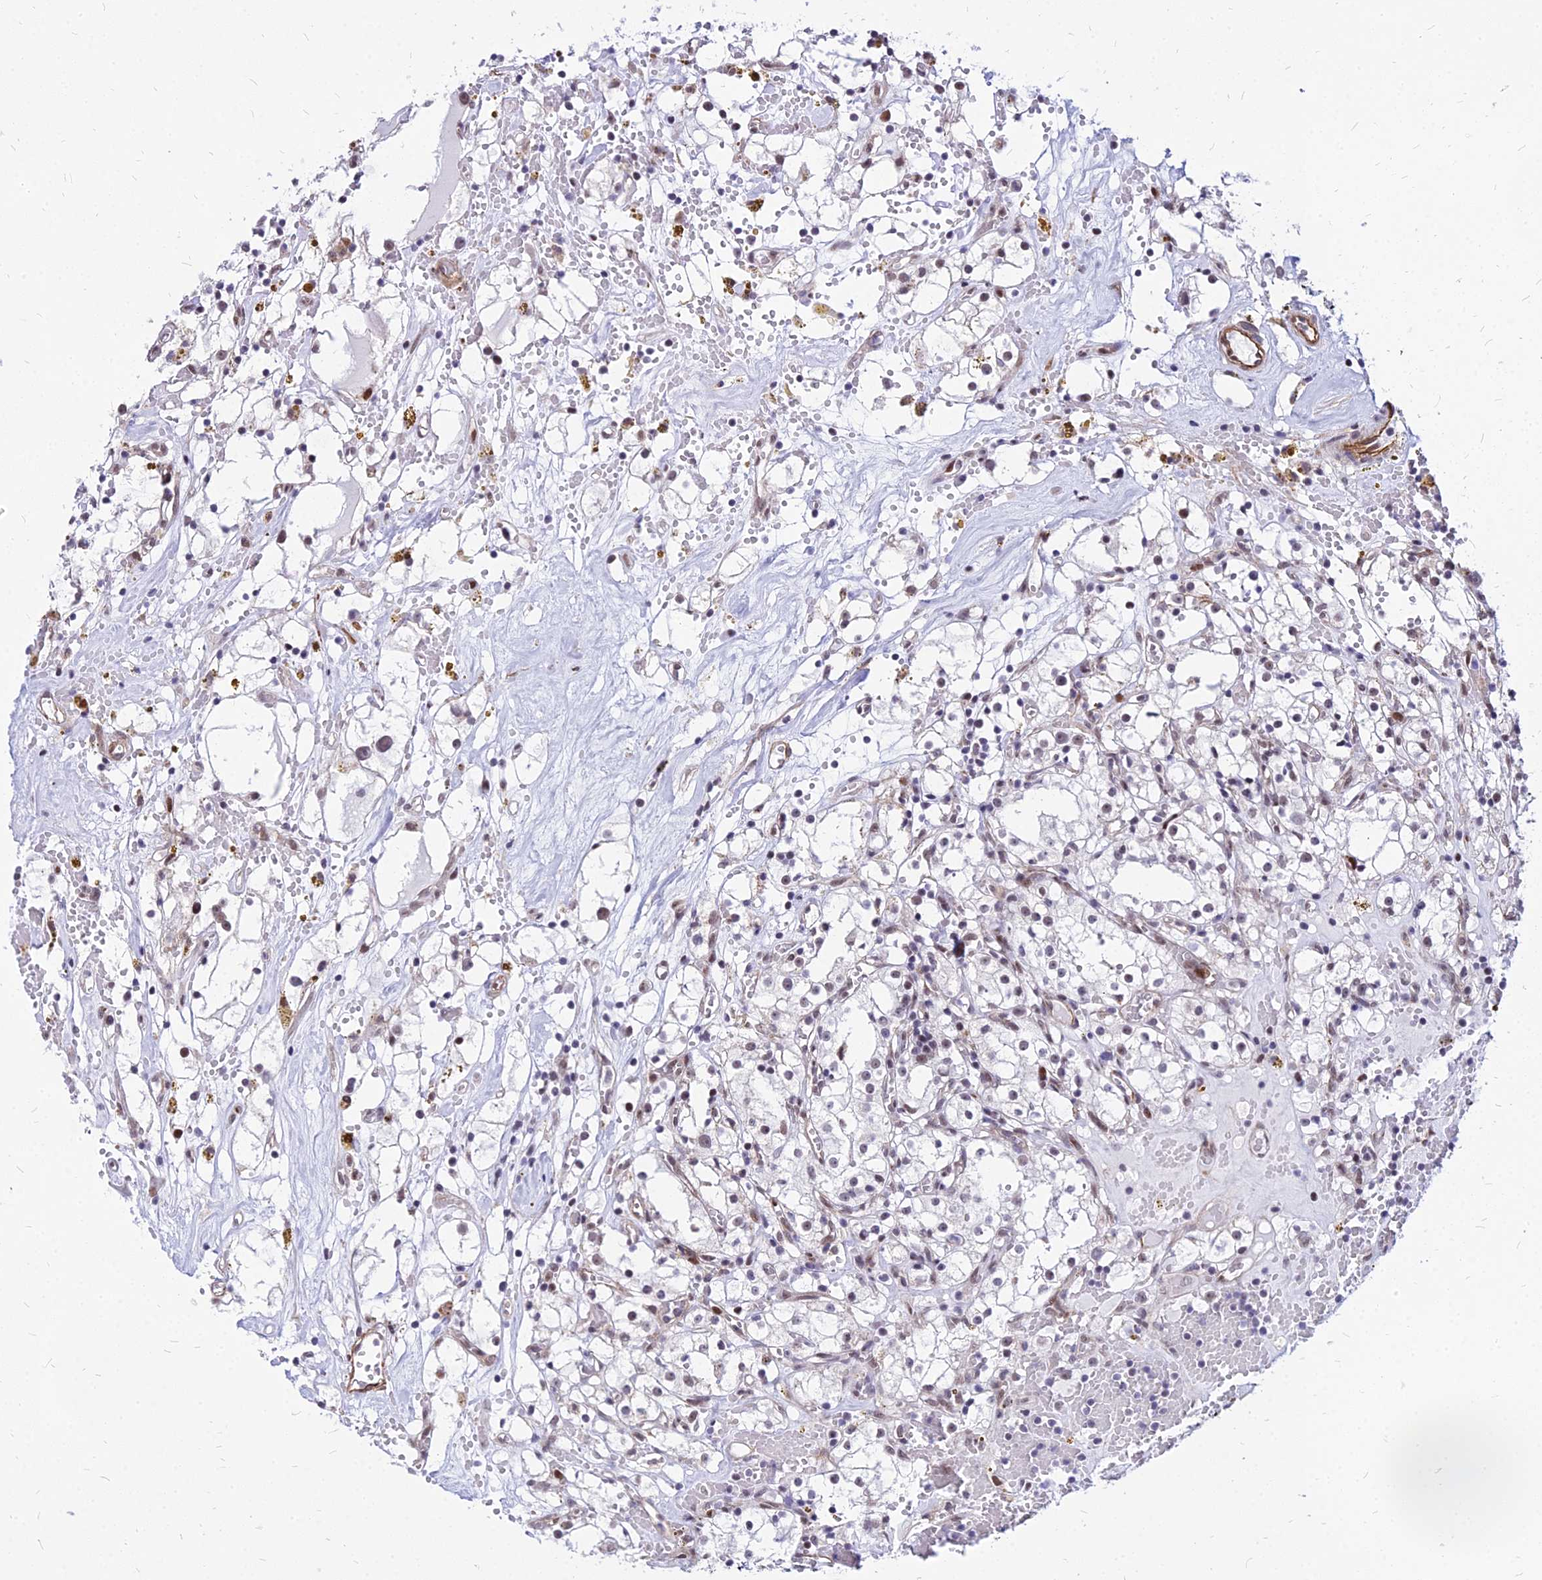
{"staining": {"intensity": "moderate", "quantity": "<25%", "location": "nuclear"}, "tissue": "renal cancer", "cell_type": "Tumor cells", "image_type": "cancer", "snomed": [{"axis": "morphology", "description": "Adenocarcinoma, NOS"}, {"axis": "topography", "description": "Kidney"}], "caption": "Approximately <25% of tumor cells in human renal adenocarcinoma reveal moderate nuclear protein positivity as visualized by brown immunohistochemical staining.", "gene": "FDX2", "patient": {"sex": "male", "age": 56}}